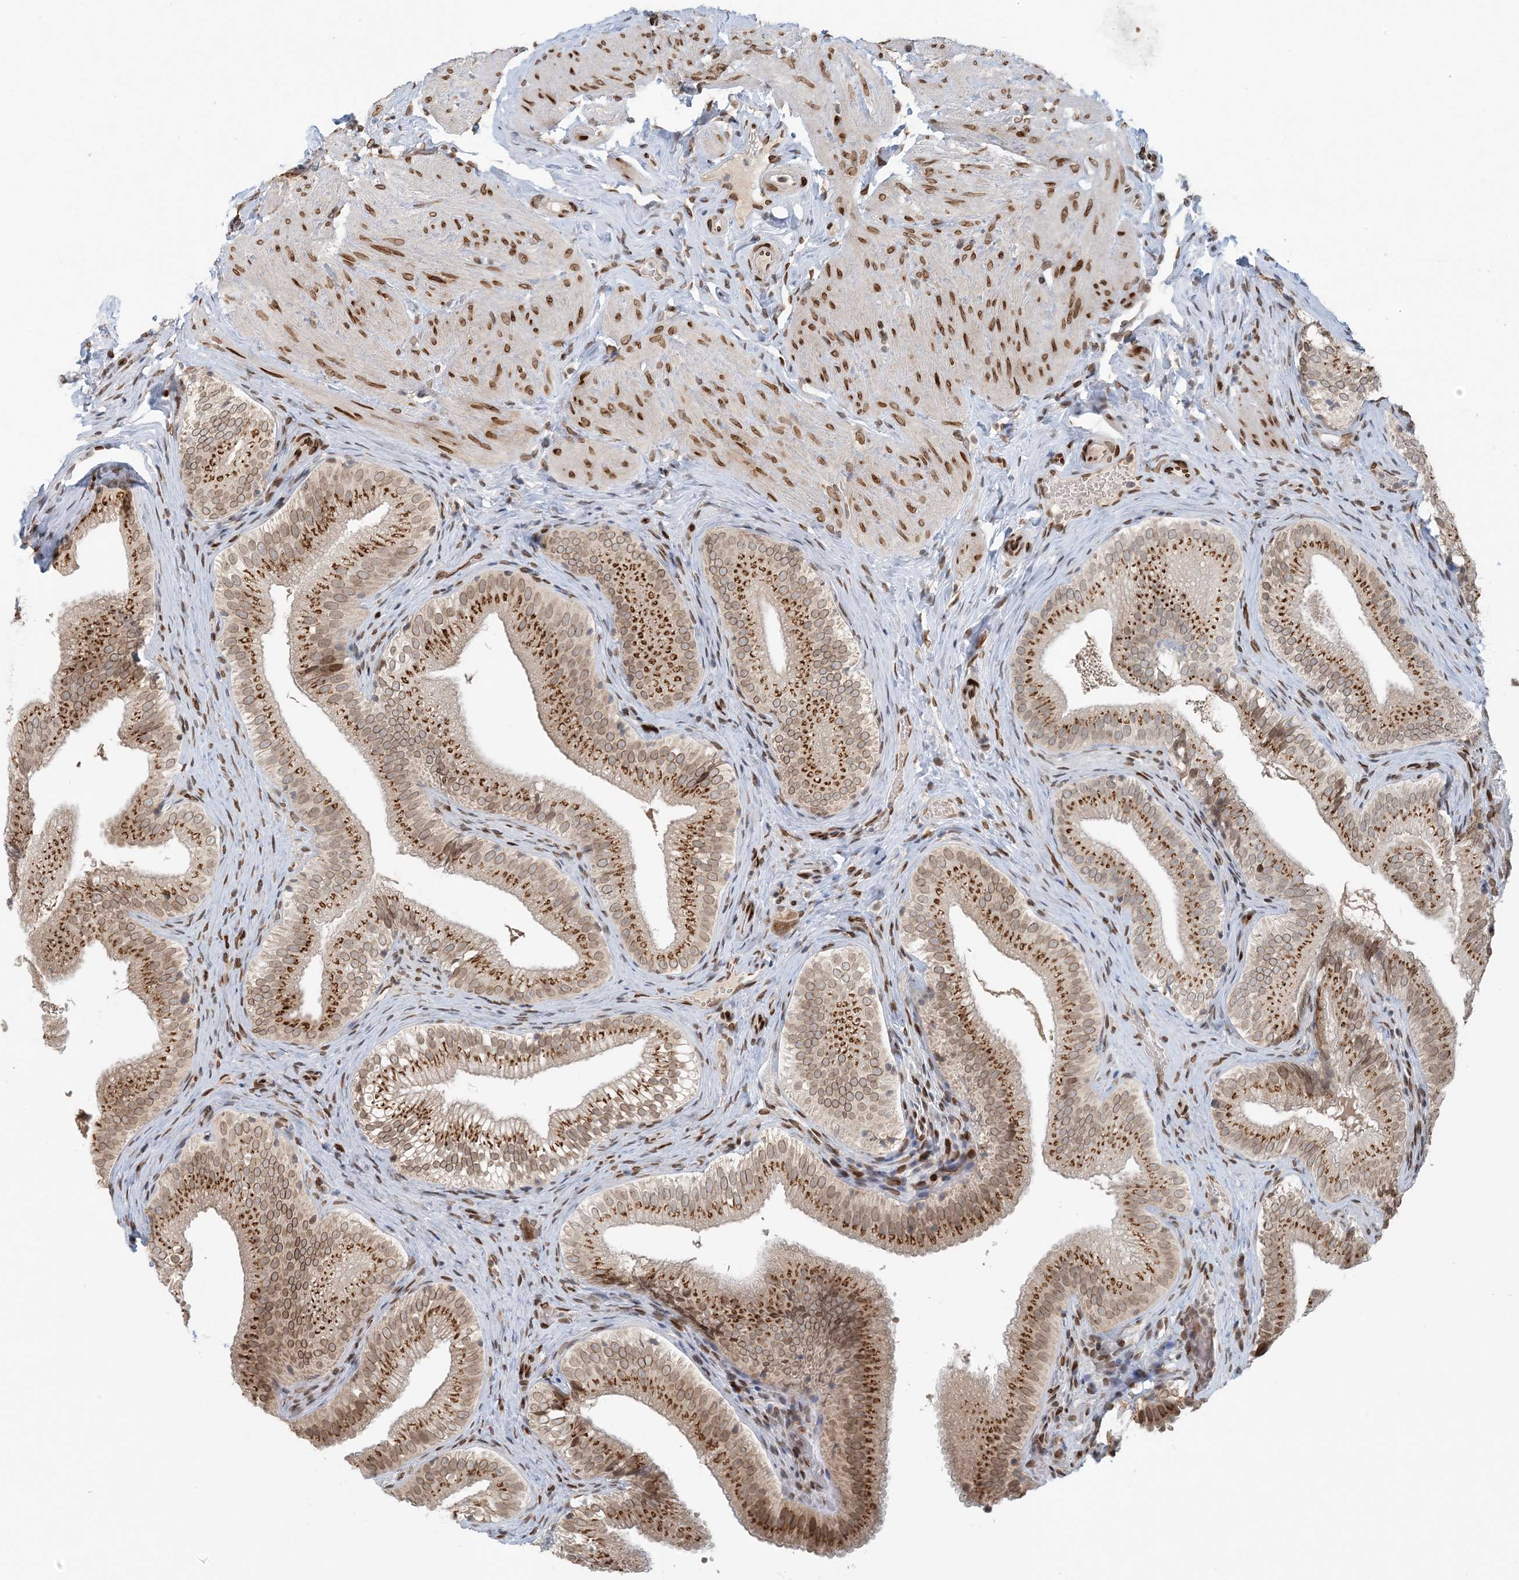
{"staining": {"intensity": "strong", "quantity": "25%-75%", "location": "cytoplasmic/membranous,nuclear"}, "tissue": "gallbladder", "cell_type": "Glandular cells", "image_type": "normal", "snomed": [{"axis": "morphology", "description": "Normal tissue, NOS"}, {"axis": "topography", "description": "Gallbladder"}], "caption": "An image showing strong cytoplasmic/membranous,nuclear positivity in about 25%-75% of glandular cells in normal gallbladder, as visualized by brown immunohistochemical staining.", "gene": "SLC35A2", "patient": {"sex": "female", "age": 30}}